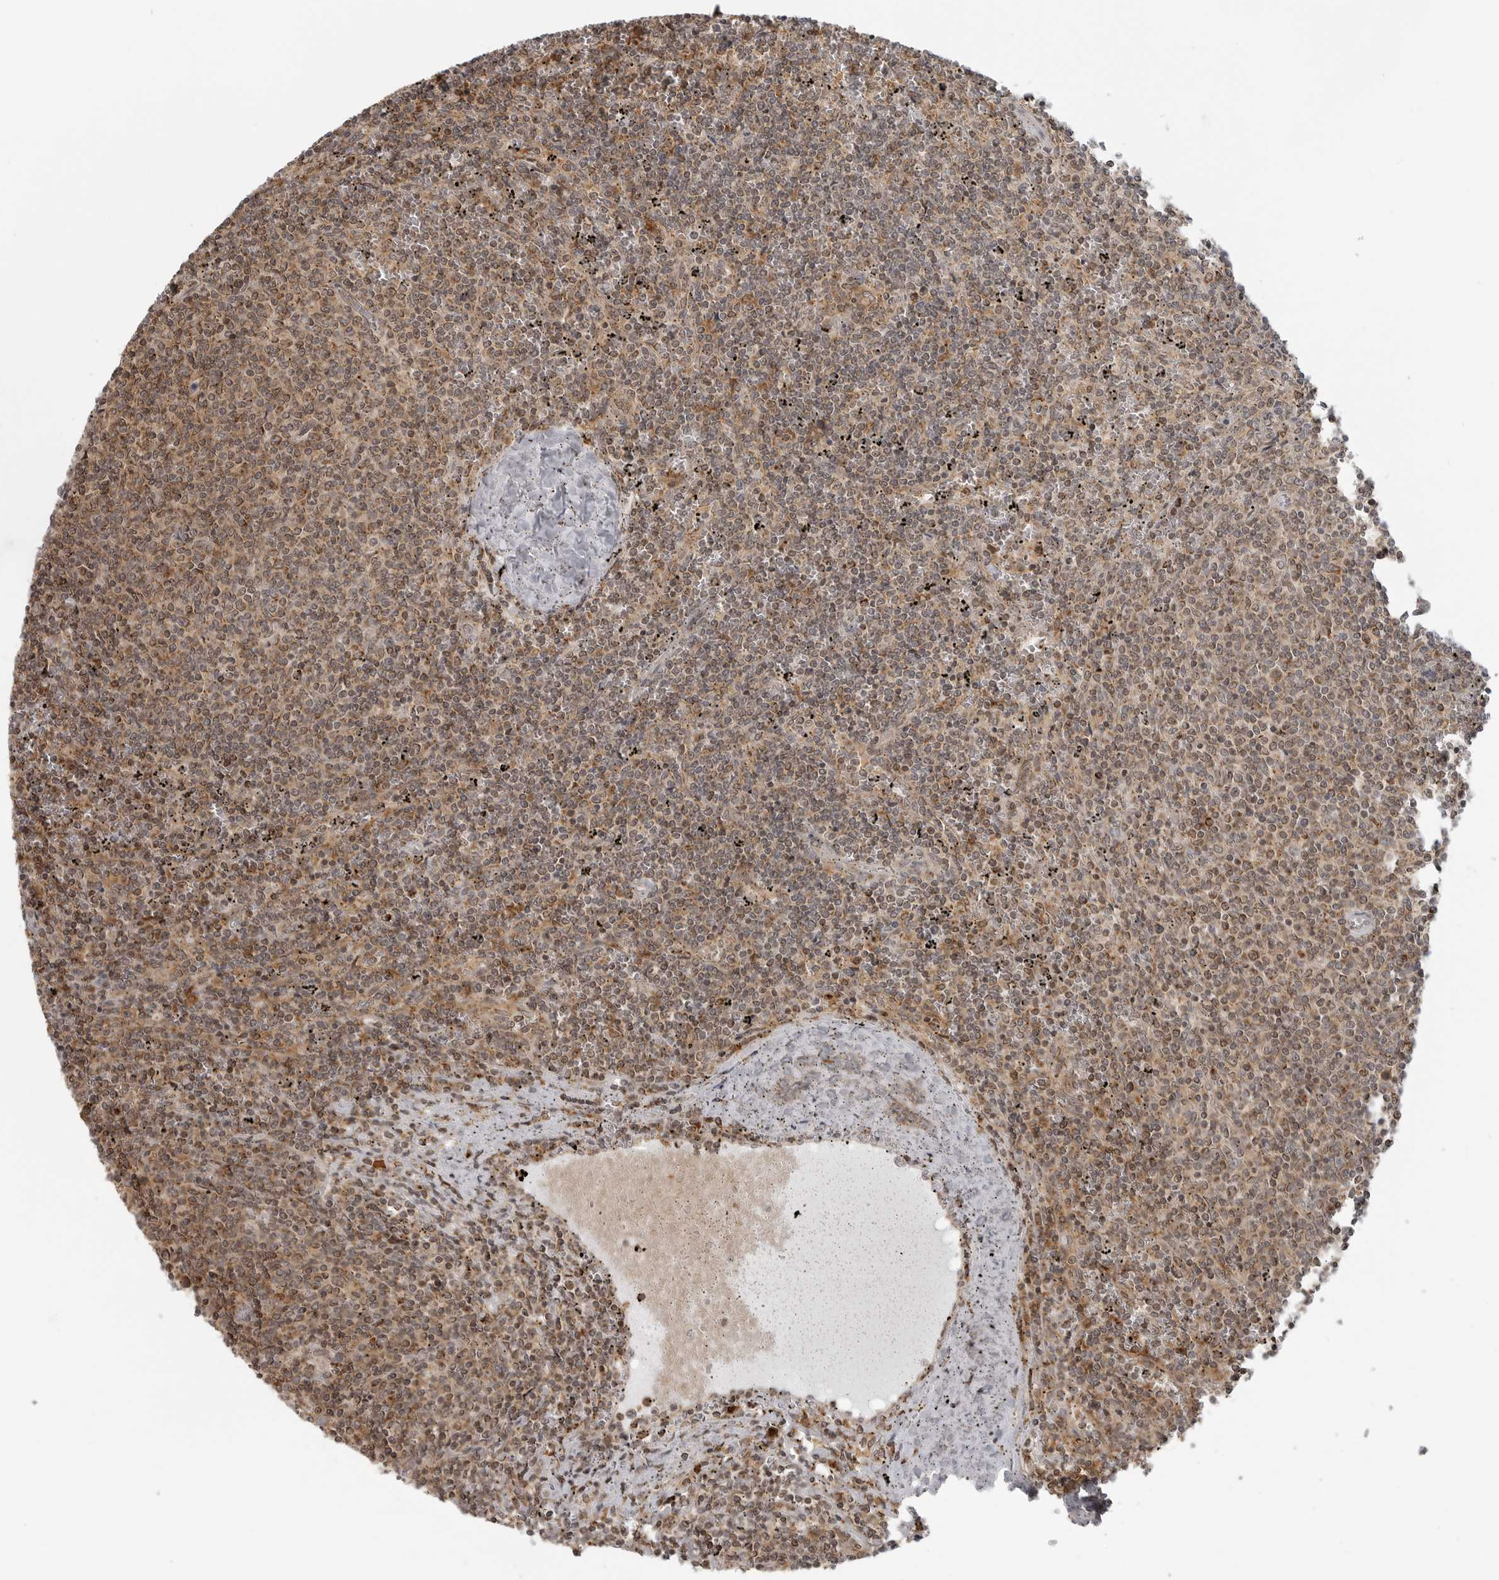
{"staining": {"intensity": "weak", "quantity": ">75%", "location": "nuclear"}, "tissue": "lymphoma", "cell_type": "Tumor cells", "image_type": "cancer", "snomed": [{"axis": "morphology", "description": "Malignant lymphoma, non-Hodgkin's type, Low grade"}, {"axis": "topography", "description": "Spleen"}], "caption": "DAB (3,3'-diaminobenzidine) immunohistochemical staining of human malignant lymphoma, non-Hodgkin's type (low-grade) reveals weak nuclear protein staining in approximately >75% of tumor cells. The staining is performed using DAB brown chromogen to label protein expression. The nuclei are counter-stained blue using hematoxylin.", "gene": "COPA", "patient": {"sex": "female", "age": 50}}